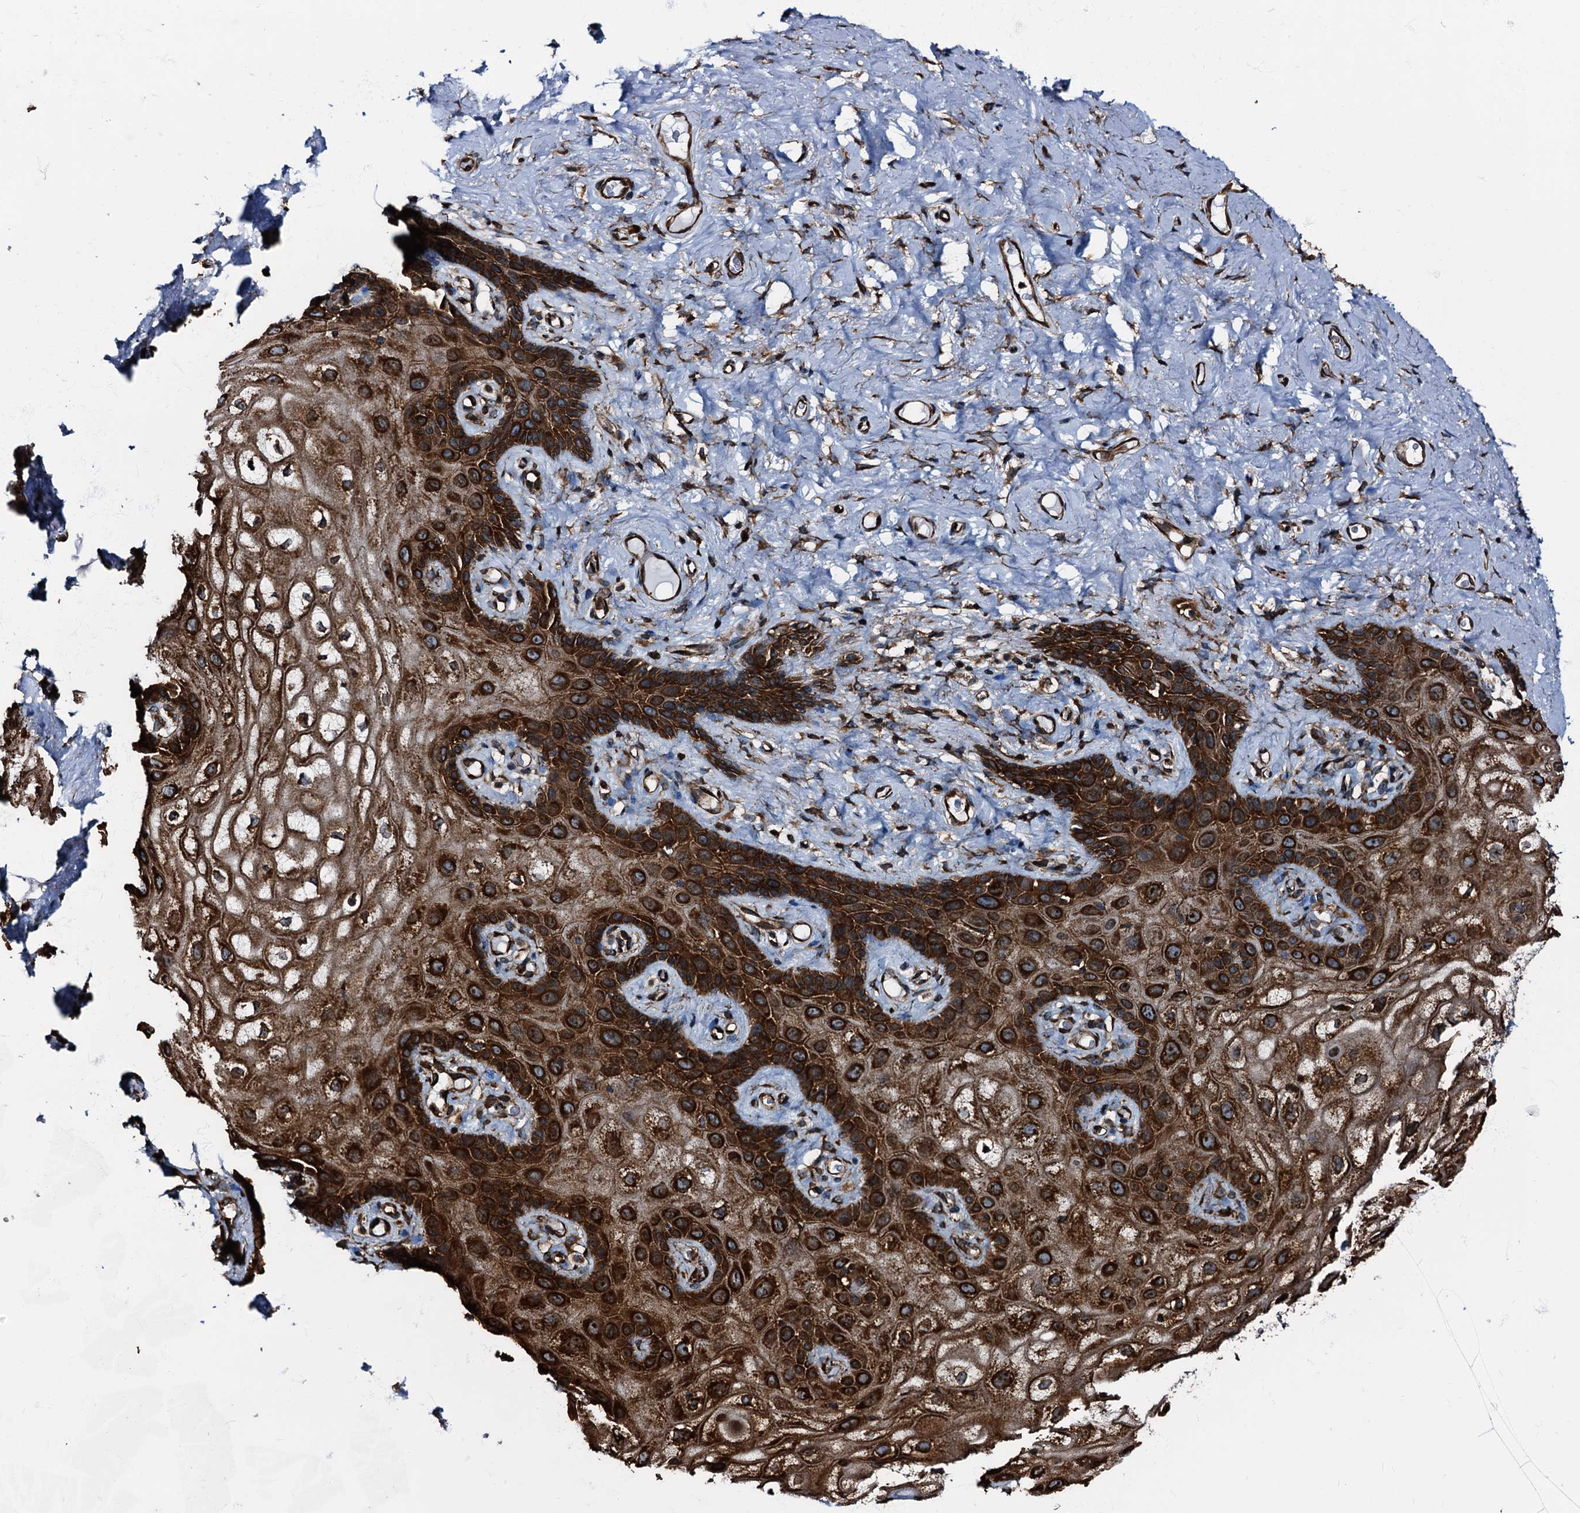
{"staining": {"intensity": "strong", "quantity": ">75%", "location": "cytoplasmic/membranous"}, "tissue": "vagina", "cell_type": "Squamous epithelial cells", "image_type": "normal", "snomed": [{"axis": "morphology", "description": "Normal tissue, NOS"}, {"axis": "topography", "description": "Vagina"}], "caption": "Protein staining of normal vagina demonstrates strong cytoplasmic/membranous staining in about >75% of squamous epithelial cells. (Brightfield microscopy of DAB IHC at high magnification).", "gene": "ATP2C1", "patient": {"sex": "female", "age": 68}}